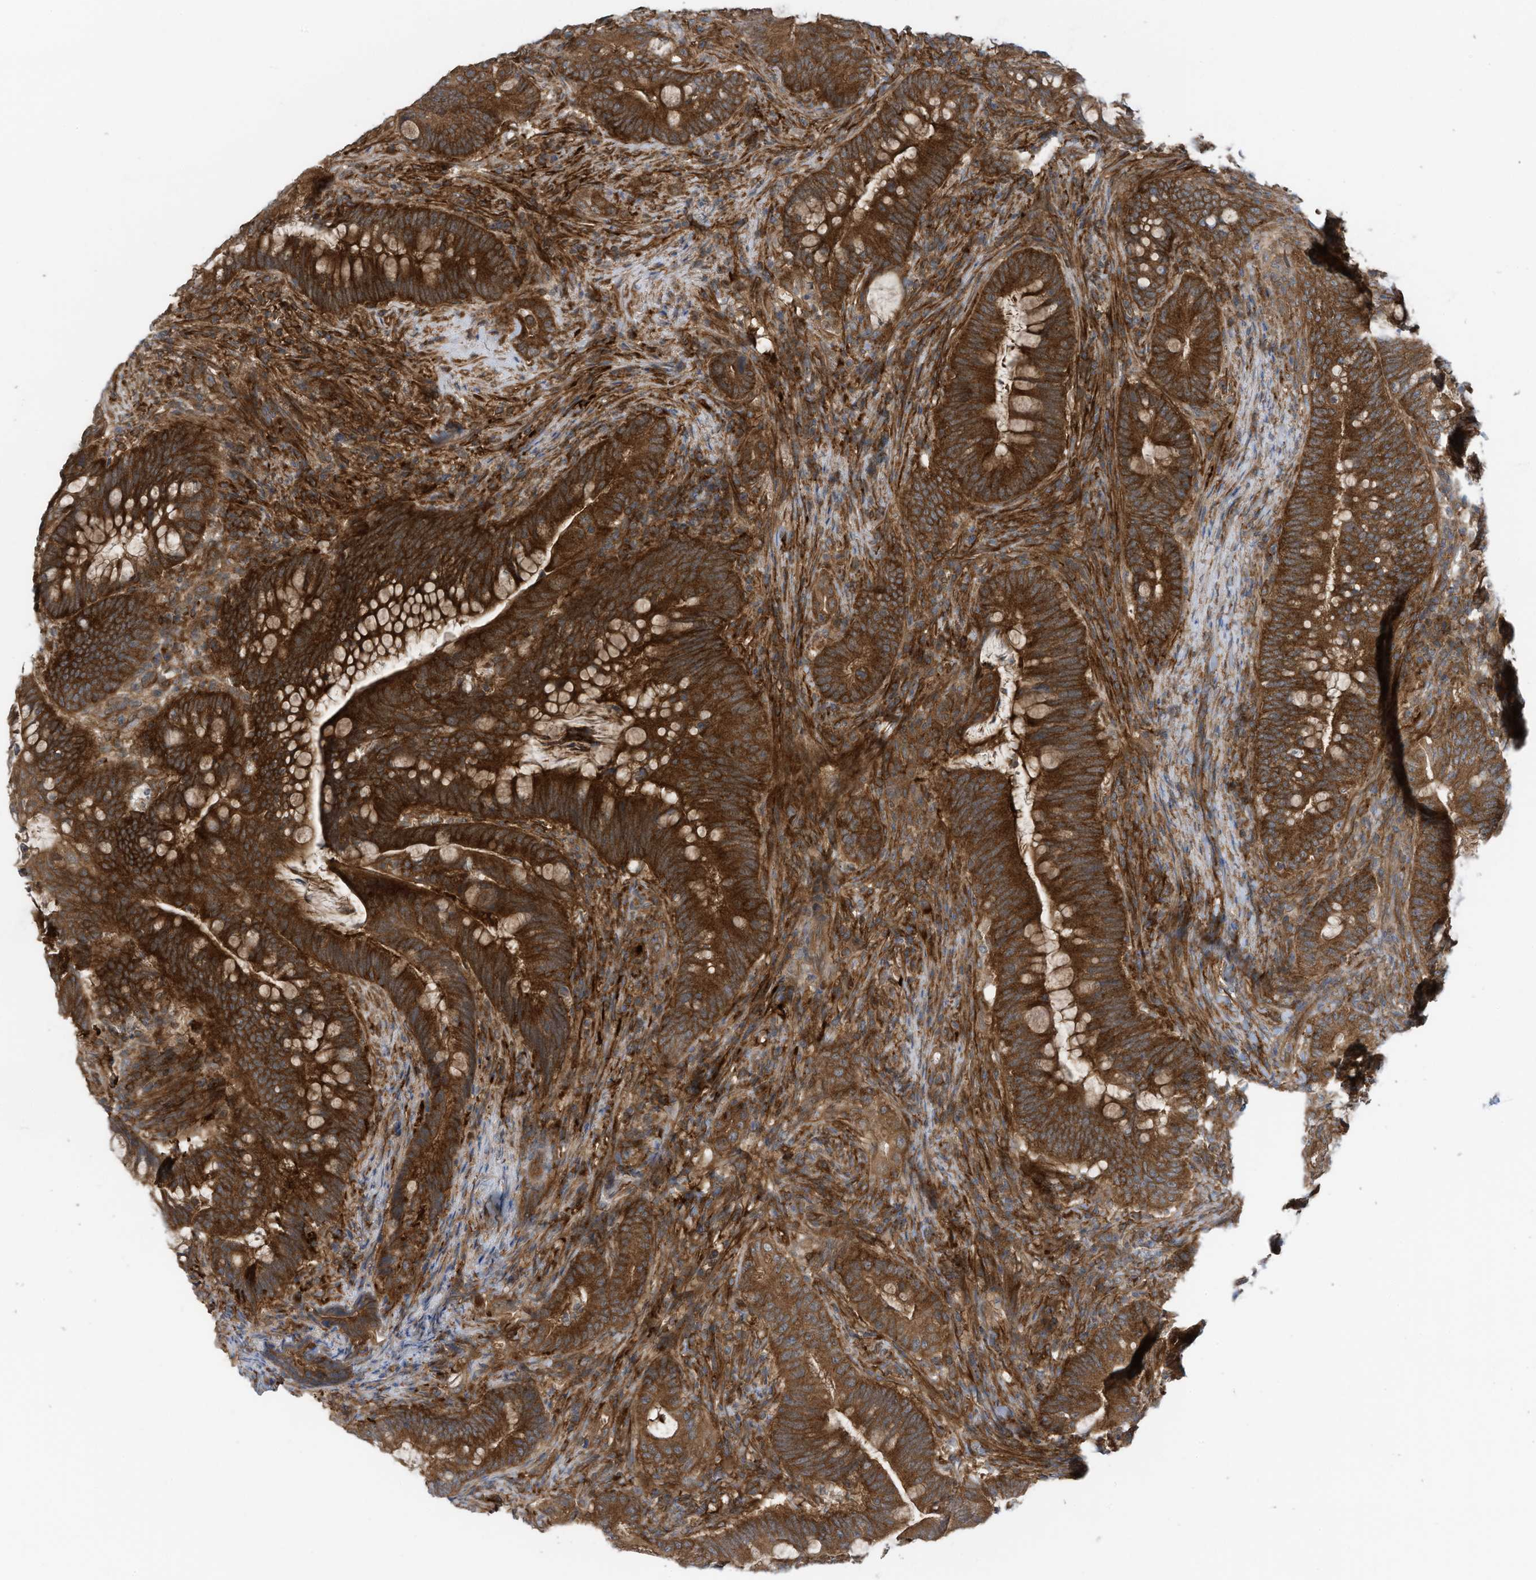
{"staining": {"intensity": "strong", "quantity": ">75%", "location": "cytoplasmic/membranous"}, "tissue": "colorectal cancer", "cell_type": "Tumor cells", "image_type": "cancer", "snomed": [{"axis": "morphology", "description": "Adenocarcinoma, NOS"}, {"axis": "topography", "description": "Colon"}], "caption": "This micrograph reveals immunohistochemistry (IHC) staining of colorectal adenocarcinoma, with high strong cytoplasmic/membranous staining in approximately >75% of tumor cells.", "gene": "REPS1", "patient": {"sex": "female", "age": 66}}